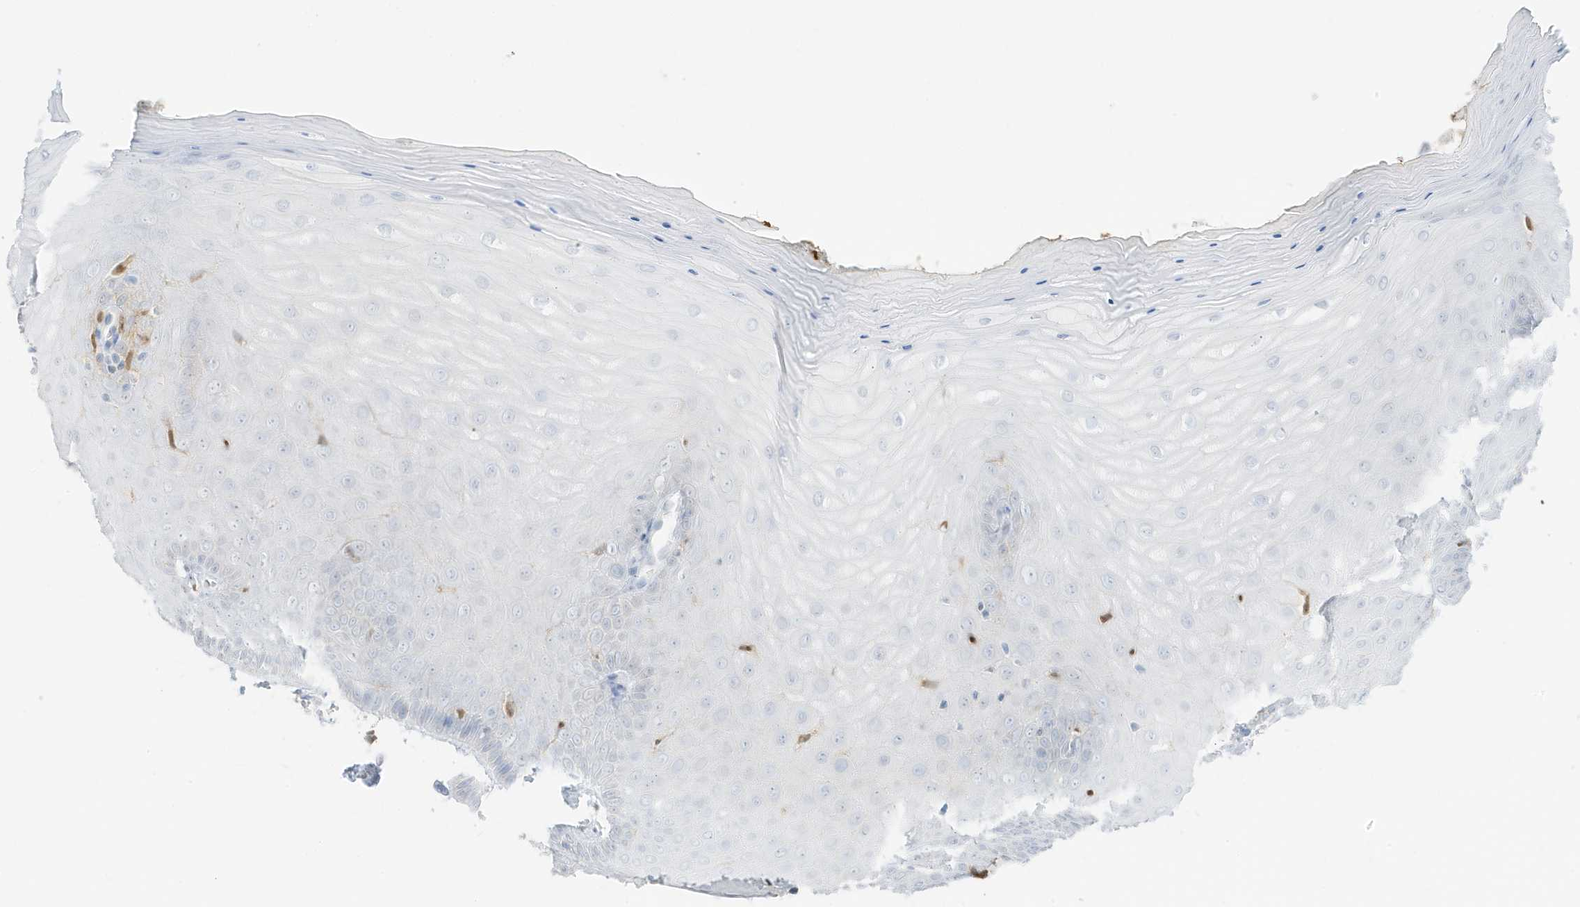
{"staining": {"intensity": "negative", "quantity": "none", "location": "none"}, "tissue": "cervix", "cell_type": "Glandular cells", "image_type": "normal", "snomed": [{"axis": "morphology", "description": "Normal tissue, NOS"}, {"axis": "topography", "description": "Cervix"}], "caption": "Immunohistochemistry histopathology image of unremarkable cervix: cervix stained with DAB displays no significant protein expression in glandular cells. Brightfield microscopy of immunohistochemistry (IHC) stained with DAB (brown) and hematoxylin (blue), captured at high magnification.", "gene": "GCA", "patient": {"sex": "female", "age": 55}}